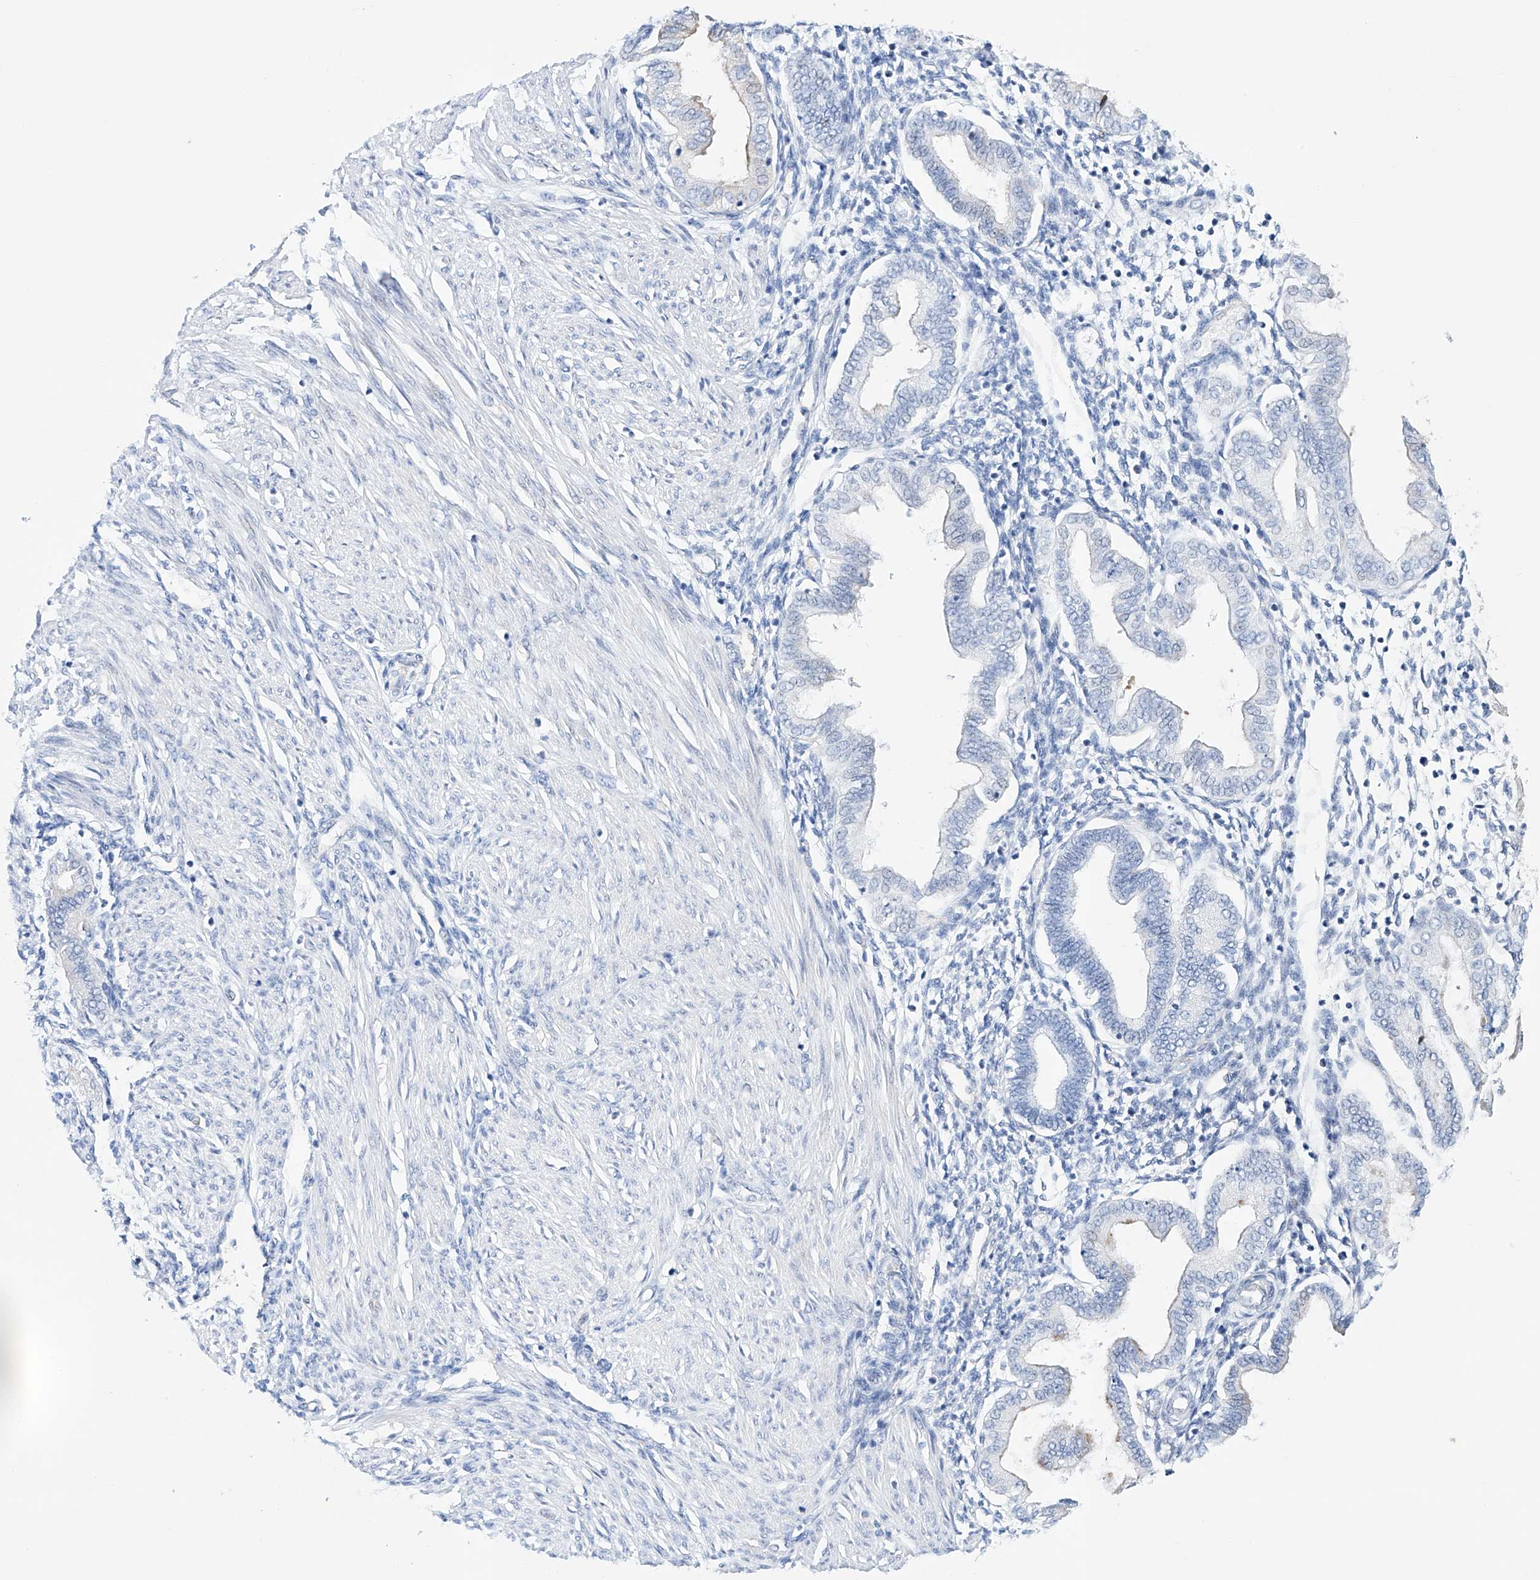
{"staining": {"intensity": "negative", "quantity": "none", "location": "none"}, "tissue": "endometrium", "cell_type": "Cells in endometrial stroma", "image_type": "normal", "snomed": [{"axis": "morphology", "description": "Normal tissue, NOS"}, {"axis": "topography", "description": "Endometrium"}], "caption": "This is an IHC micrograph of normal human endometrium. There is no expression in cells in endometrial stroma.", "gene": "ETV7", "patient": {"sex": "female", "age": 53}}